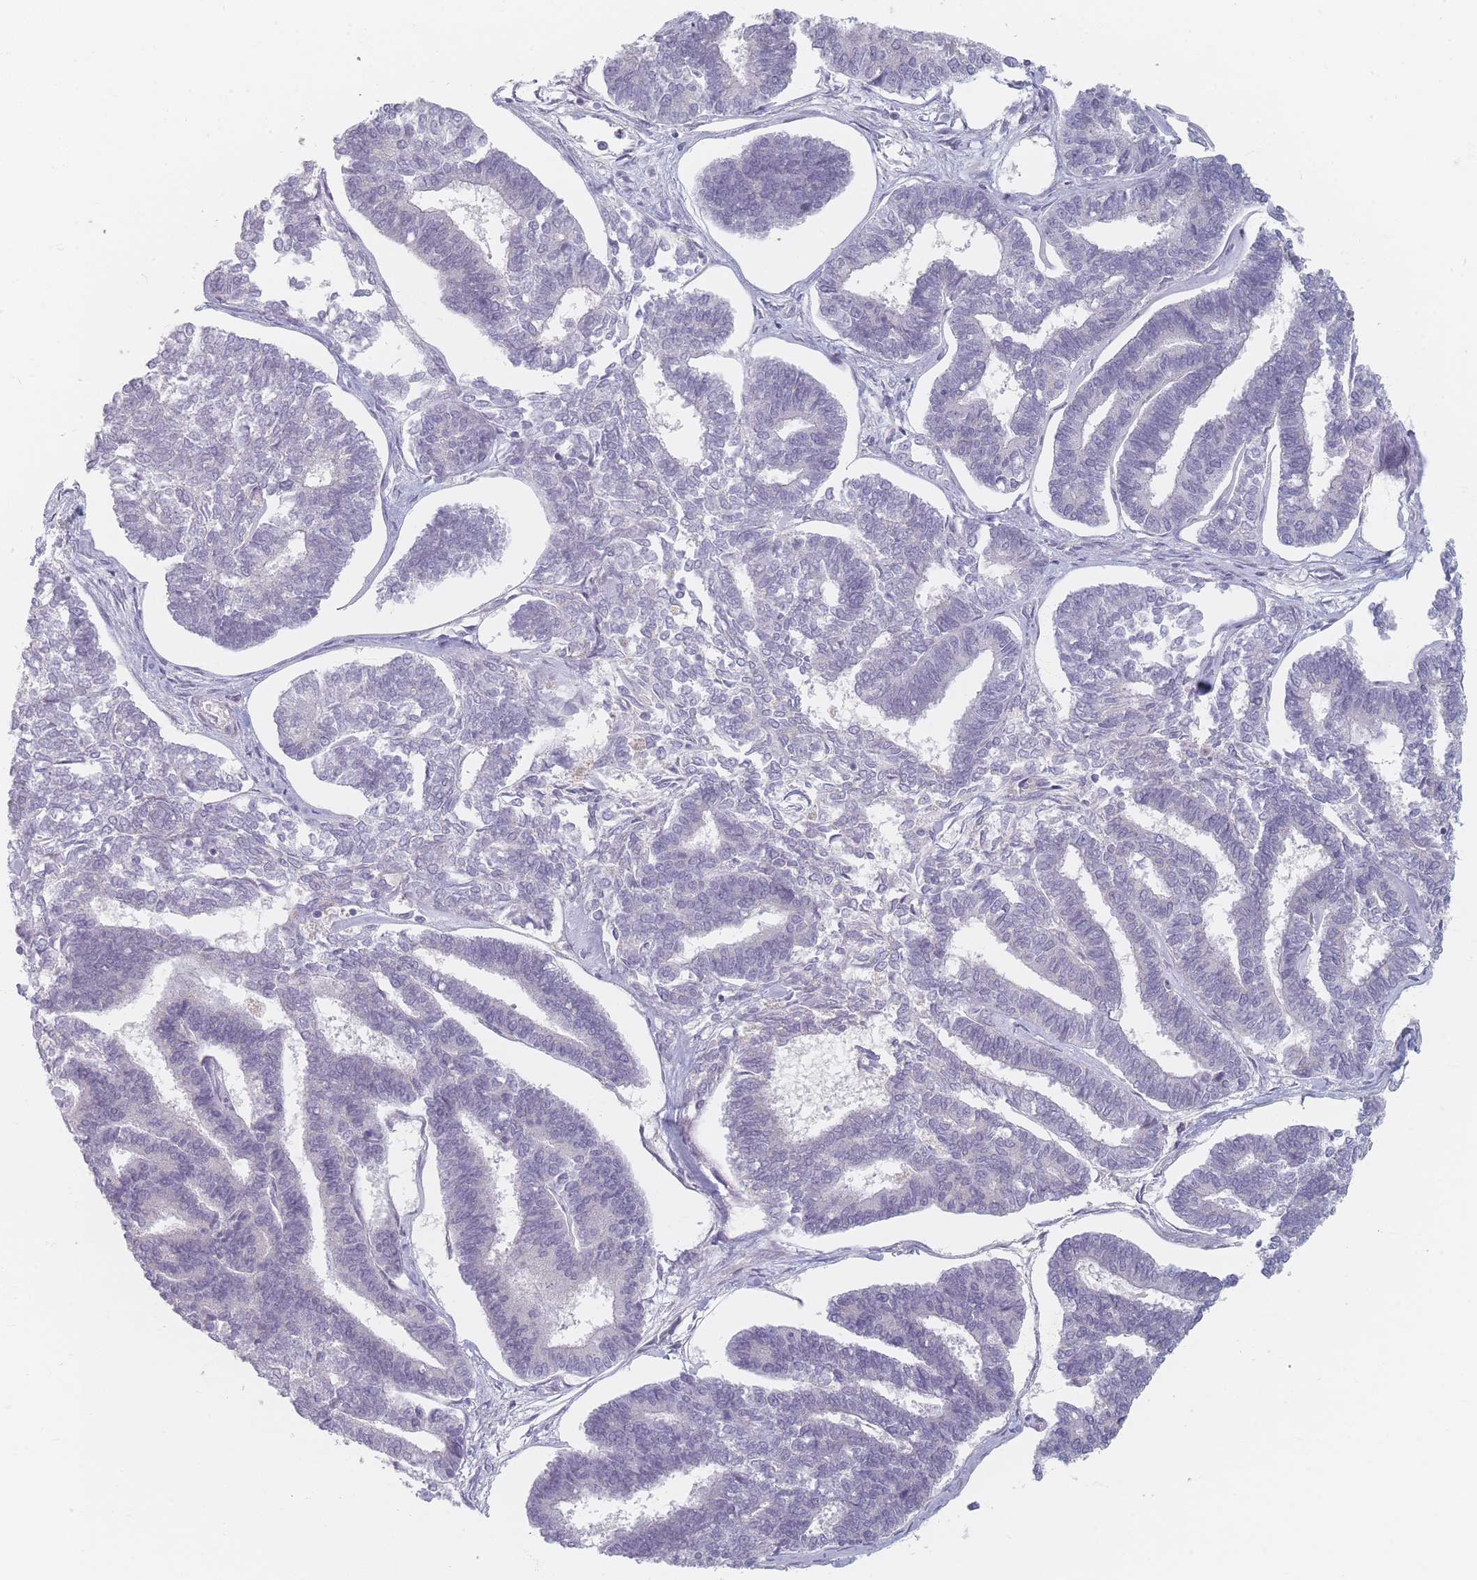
{"staining": {"intensity": "negative", "quantity": "none", "location": "none"}, "tissue": "endometrial cancer", "cell_type": "Tumor cells", "image_type": "cancer", "snomed": [{"axis": "morphology", "description": "Adenocarcinoma, NOS"}, {"axis": "topography", "description": "Endometrium"}], "caption": "This is an IHC histopathology image of adenocarcinoma (endometrial). There is no positivity in tumor cells.", "gene": "TMOD1", "patient": {"sex": "female", "age": 70}}